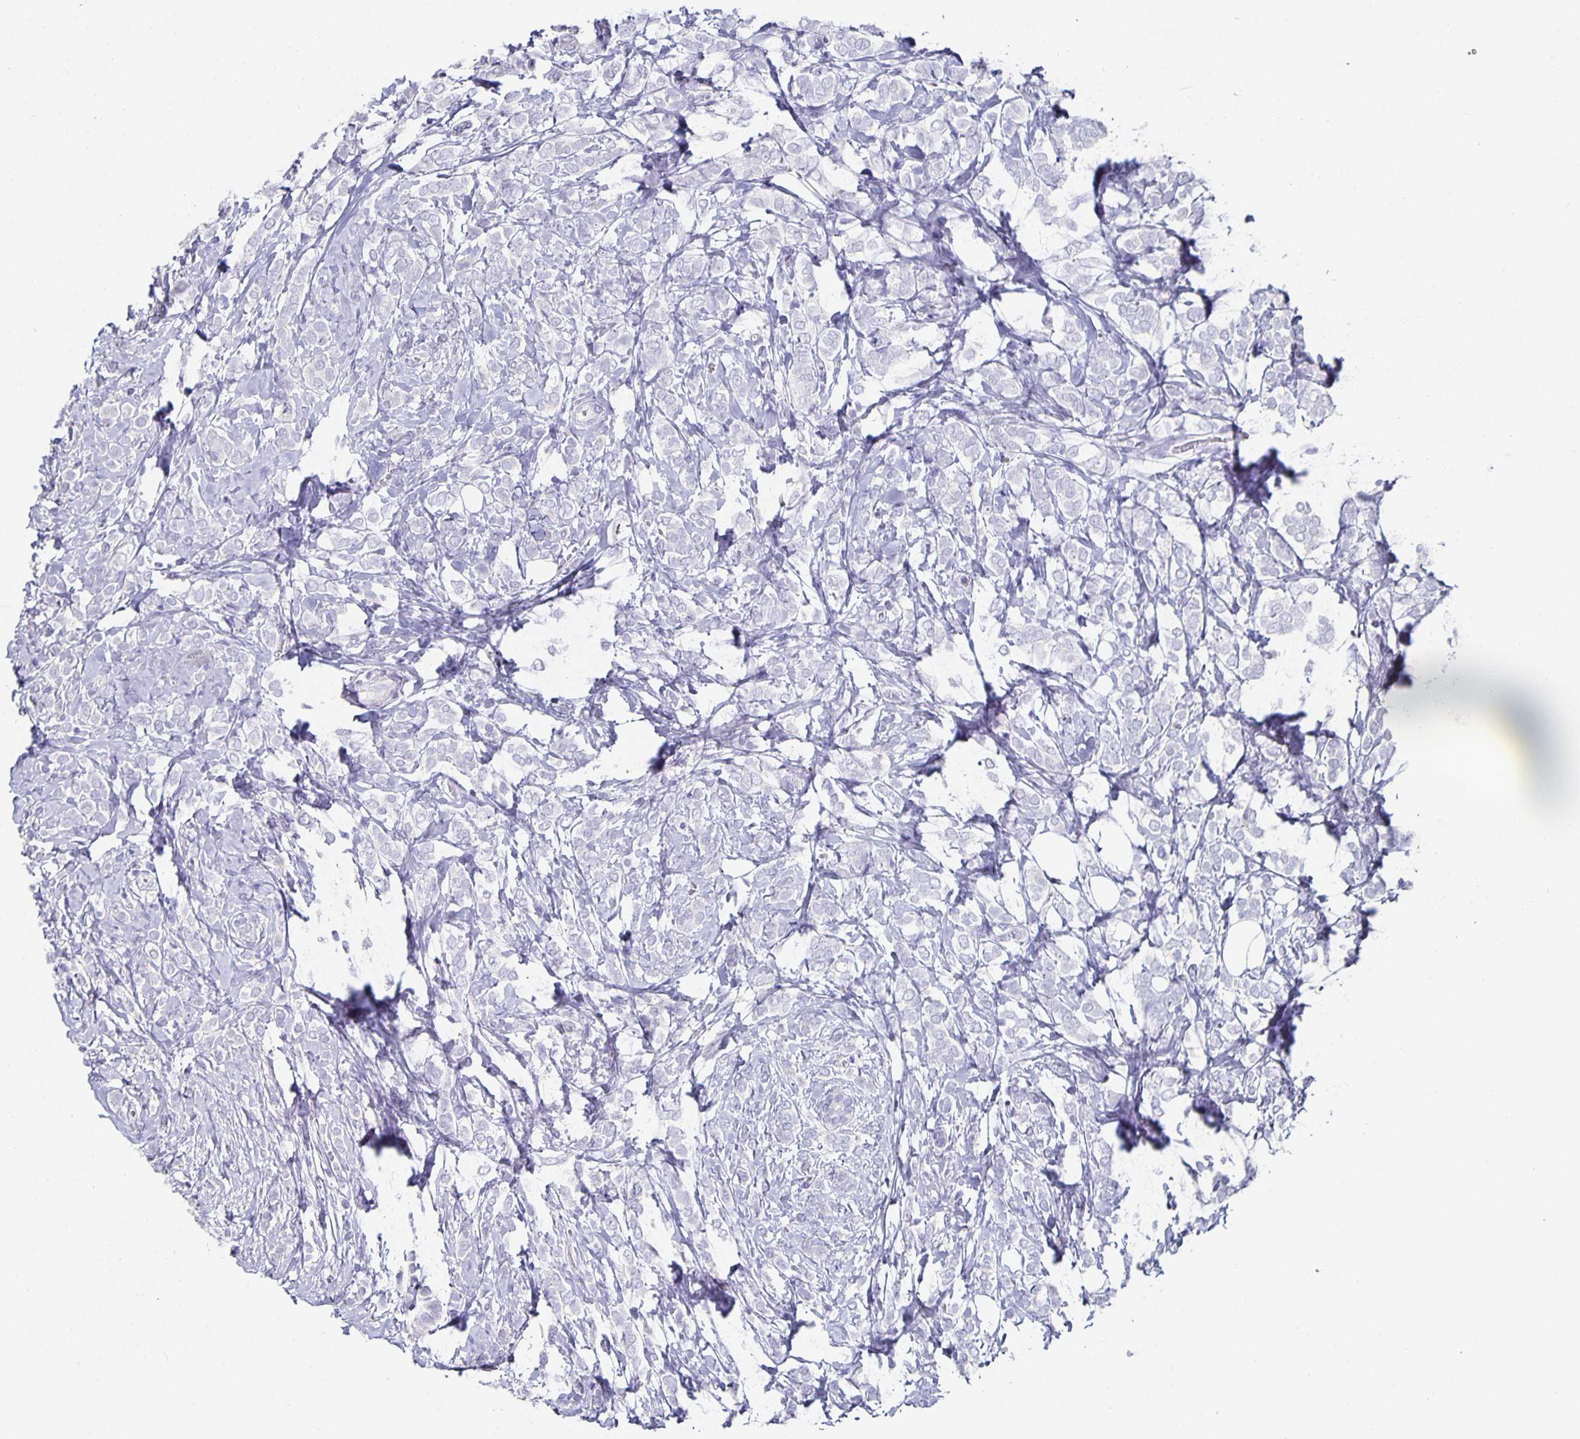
{"staining": {"intensity": "negative", "quantity": "none", "location": "none"}, "tissue": "breast cancer", "cell_type": "Tumor cells", "image_type": "cancer", "snomed": [{"axis": "morphology", "description": "Lobular carcinoma"}, {"axis": "topography", "description": "Breast"}], "caption": "A histopathology image of human lobular carcinoma (breast) is negative for staining in tumor cells. (DAB immunohistochemistry (IHC) with hematoxylin counter stain).", "gene": "CHGA", "patient": {"sex": "female", "age": 49}}